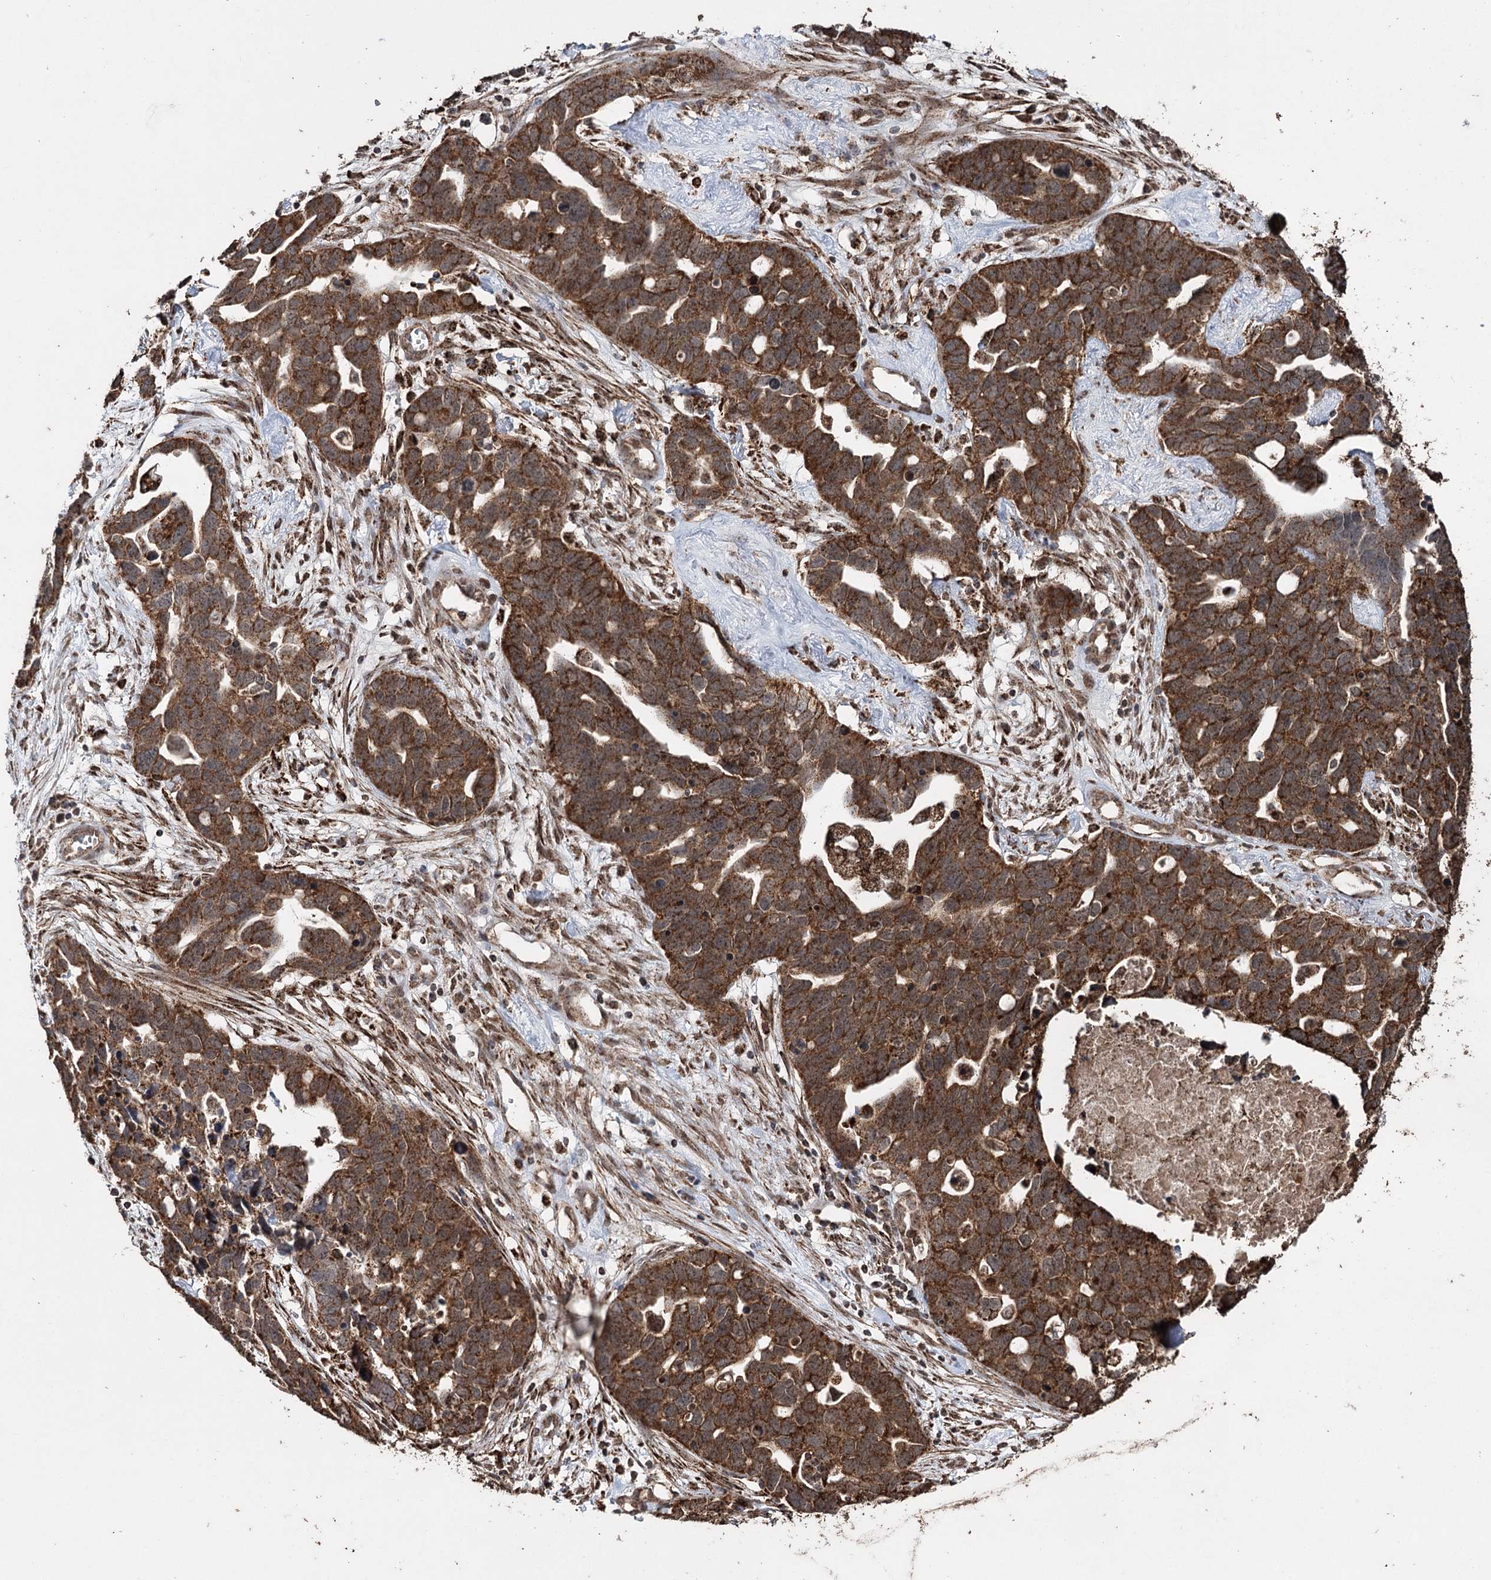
{"staining": {"intensity": "strong", "quantity": ">75%", "location": "cytoplasmic/membranous"}, "tissue": "ovarian cancer", "cell_type": "Tumor cells", "image_type": "cancer", "snomed": [{"axis": "morphology", "description": "Cystadenocarcinoma, serous, NOS"}, {"axis": "topography", "description": "Ovary"}], "caption": "Immunohistochemistry (DAB (3,3'-diaminobenzidine)) staining of human ovarian cancer demonstrates strong cytoplasmic/membranous protein expression in approximately >75% of tumor cells.", "gene": "SLF2", "patient": {"sex": "female", "age": 54}}